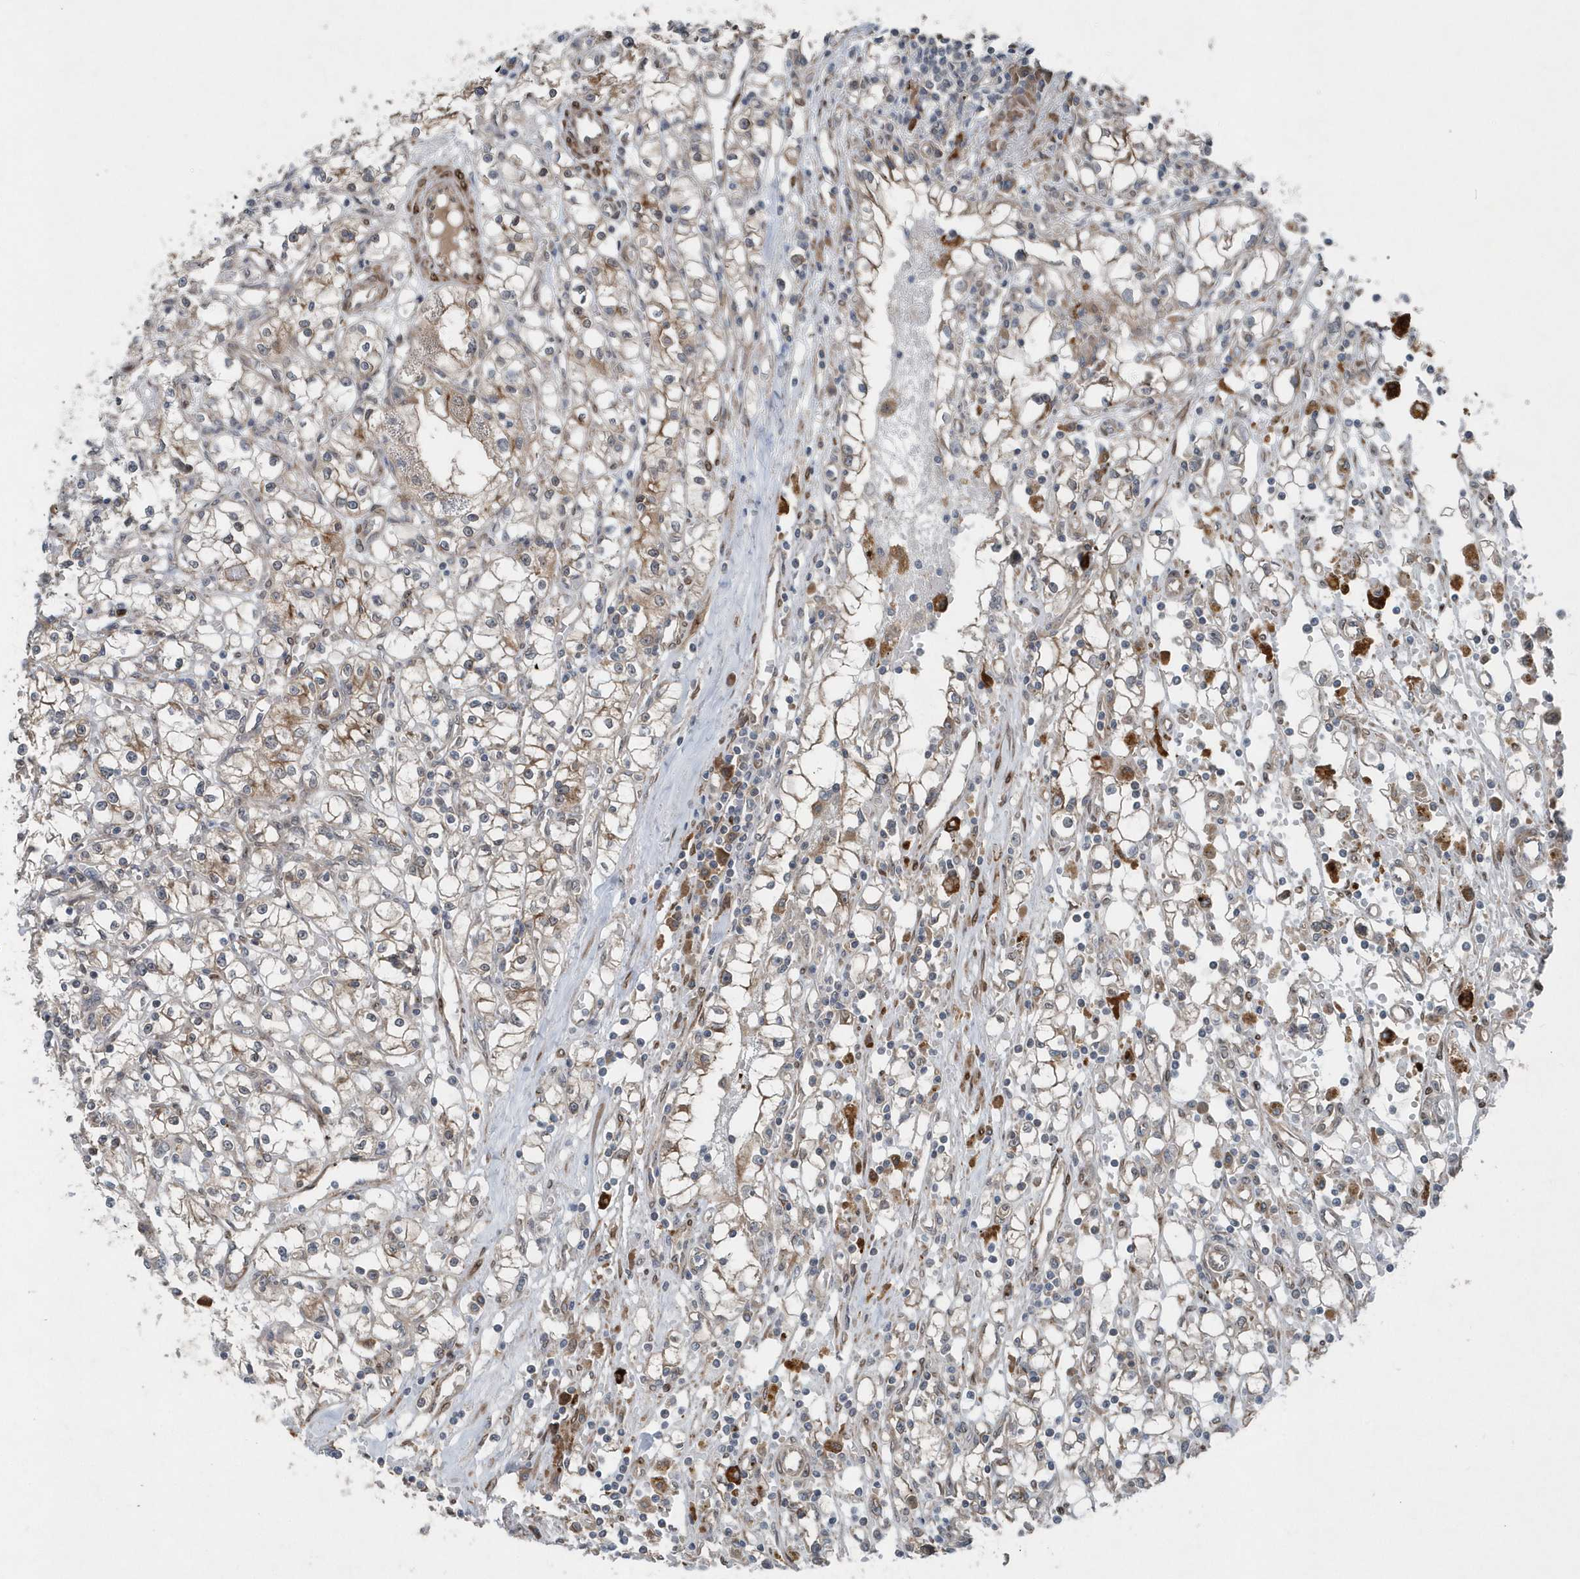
{"staining": {"intensity": "weak", "quantity": "<25%", "location": "cytoplasmic/membranous"}, "tissue": "renal cancer", "cell_type": "Tumor cells", "image_type": "cancer", "snomed": [{"axis": "morphology", "description": "Adenocarcinoma, NOS"}, {"axis": "topography", "description": "Kidney"}], "caption": "Immunohistochemical staining of renal cancer (adenocarcinoma) shows no significant expression in tumor cells. (DAB immunohistochemistry visualized using brightfield microscopy, high magnification).", "gene": "MCC", "patient": {"sex": "male", "age": 56}}